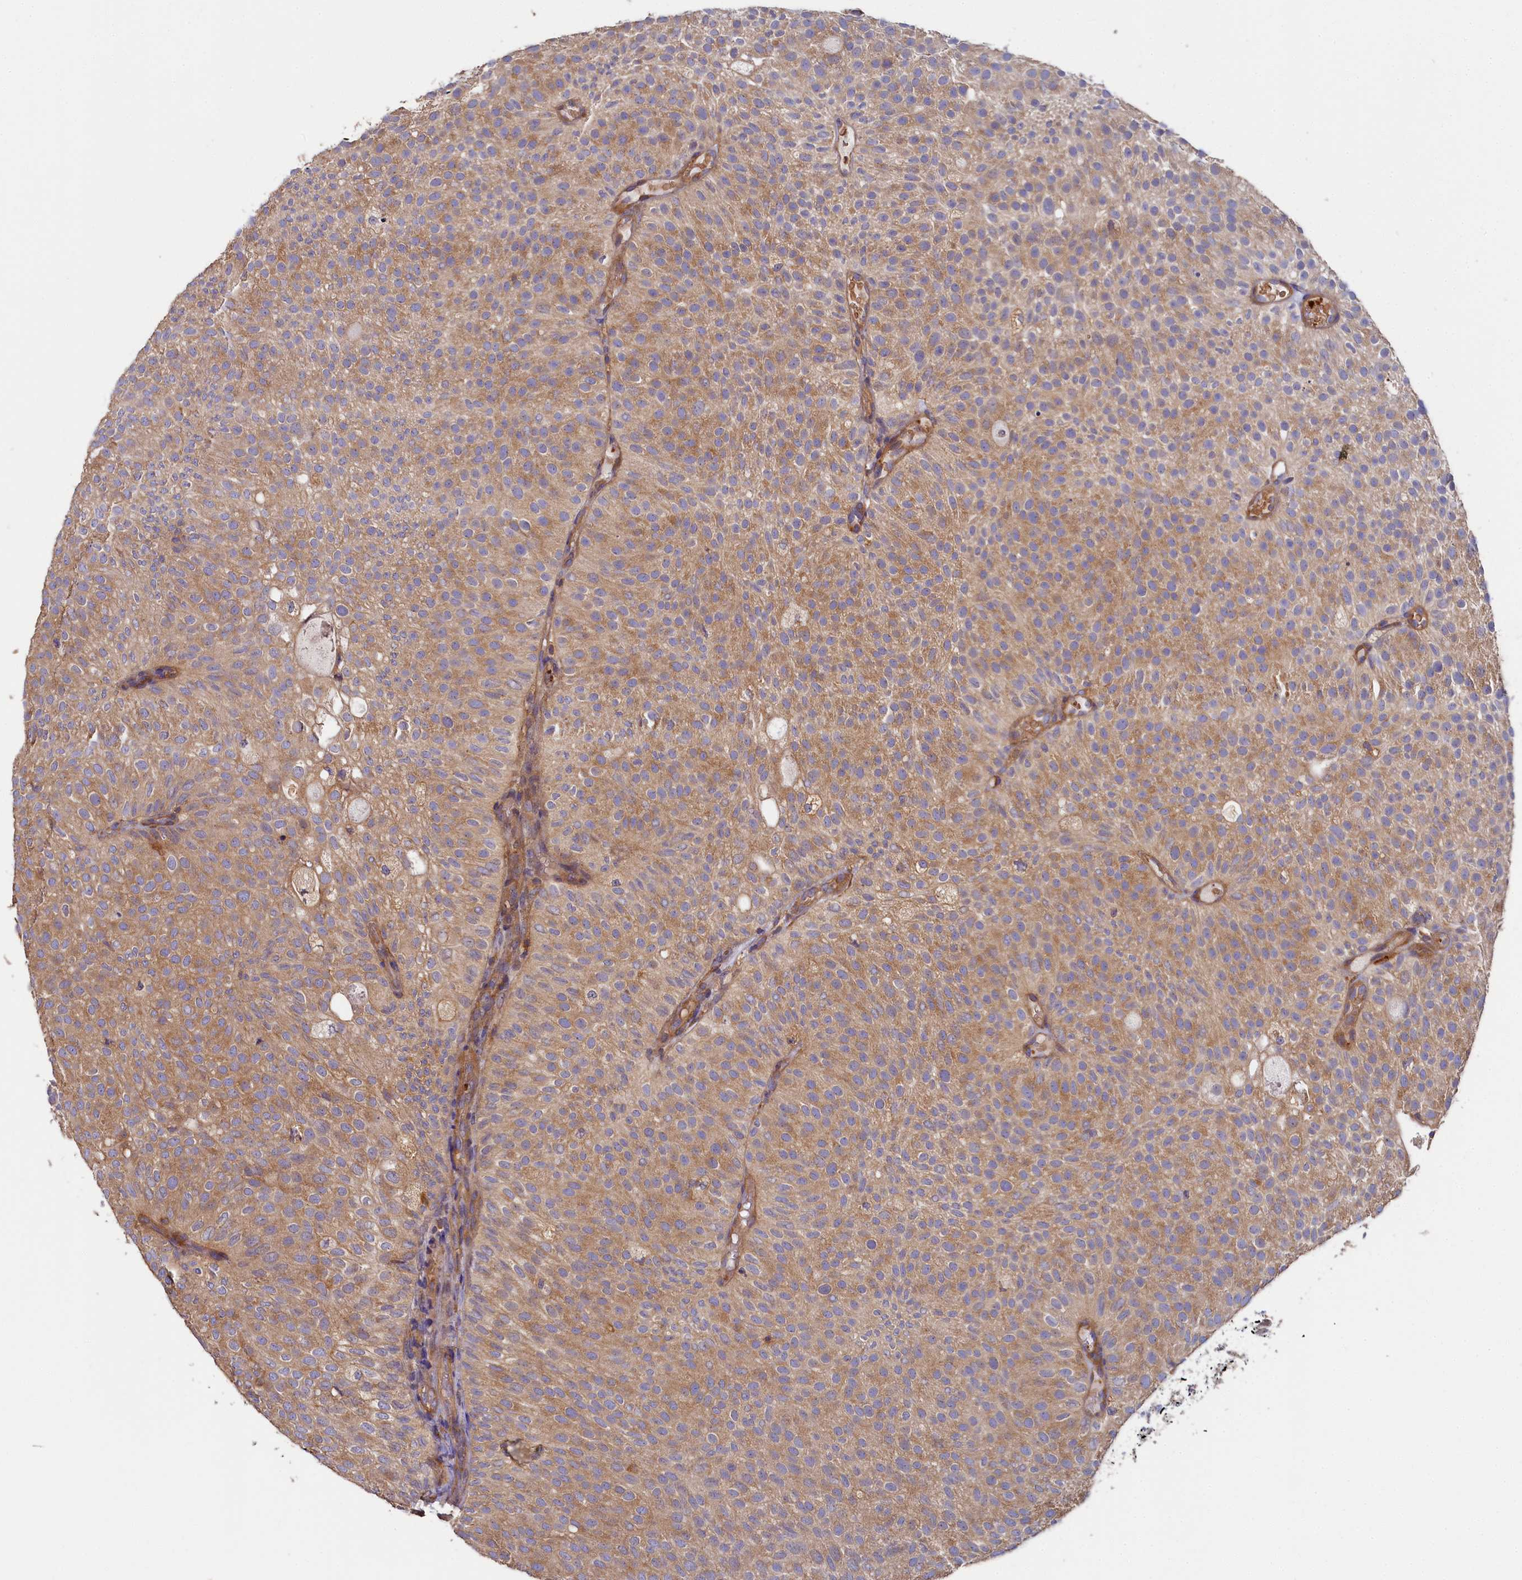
{"staining": {"intensity": "moderate", "quantity": ">75%", "location": "cytoplasmic/membranous"}, "tissue": "urothelial cancer", "cell_type": "Tumor cells", "image_type": "cancer", "snomed": [{"axis": "morphology", "description": "Urothelial carcinoma, Low grade"}, {"axis": "topography", "description": "Urinary bladder"}], "caption": "This histopathology image shows urothelial cancer stained with immunohistochemistry (IHC) to label a protein in brown. The cytoplasmic/membranous of tumor cells show moderate positivity for the protein. Nuclei are counter-stained blue.", "gene": "PPIP5K1", "patient": {"sex": "male", "age": 78}}